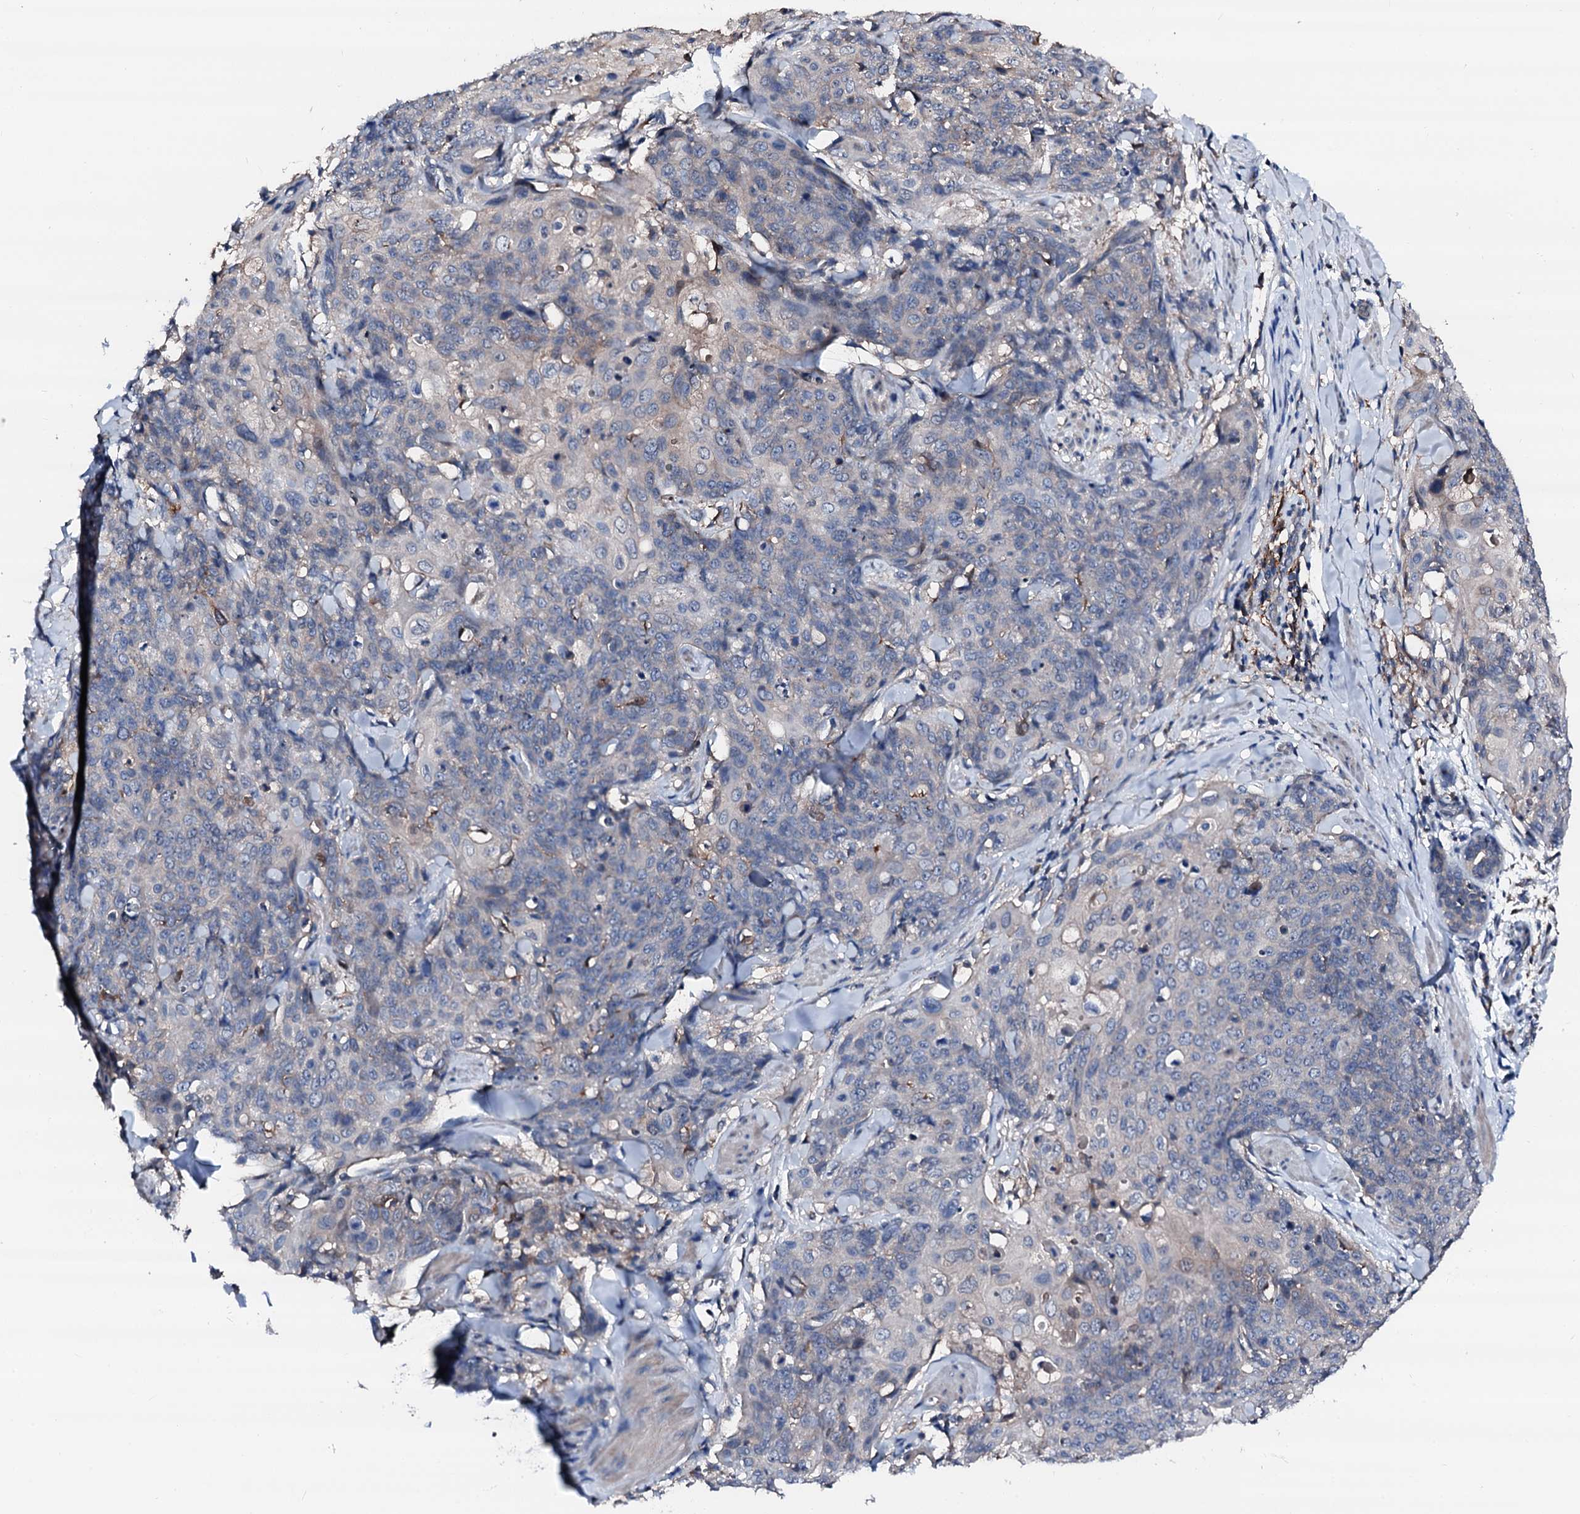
{"staining": {"intensity": "weak", "quantity": "<25%", "location": "cytoplasmic/membranous"}, "tissue": "skin cancer", "cell_type": "Tumor cells", "image_type": "cancer", "snomed": [{"axis": "morphology", "description": "Squamous cell carcinoma, NOS"}, {"axis": "topography", "description": "Skin"}, {"axis": "topography", "description": "Vulva"}], "caption": "Micrograph shows no protein positivity in tumor cells of skin cancer (squamous cell carcinoma) tissue. (DAB immunohistochemistry (IHC), high magnification).", "gene": "TRAFD1", "patient": {"sex": "female", "age": 85}}